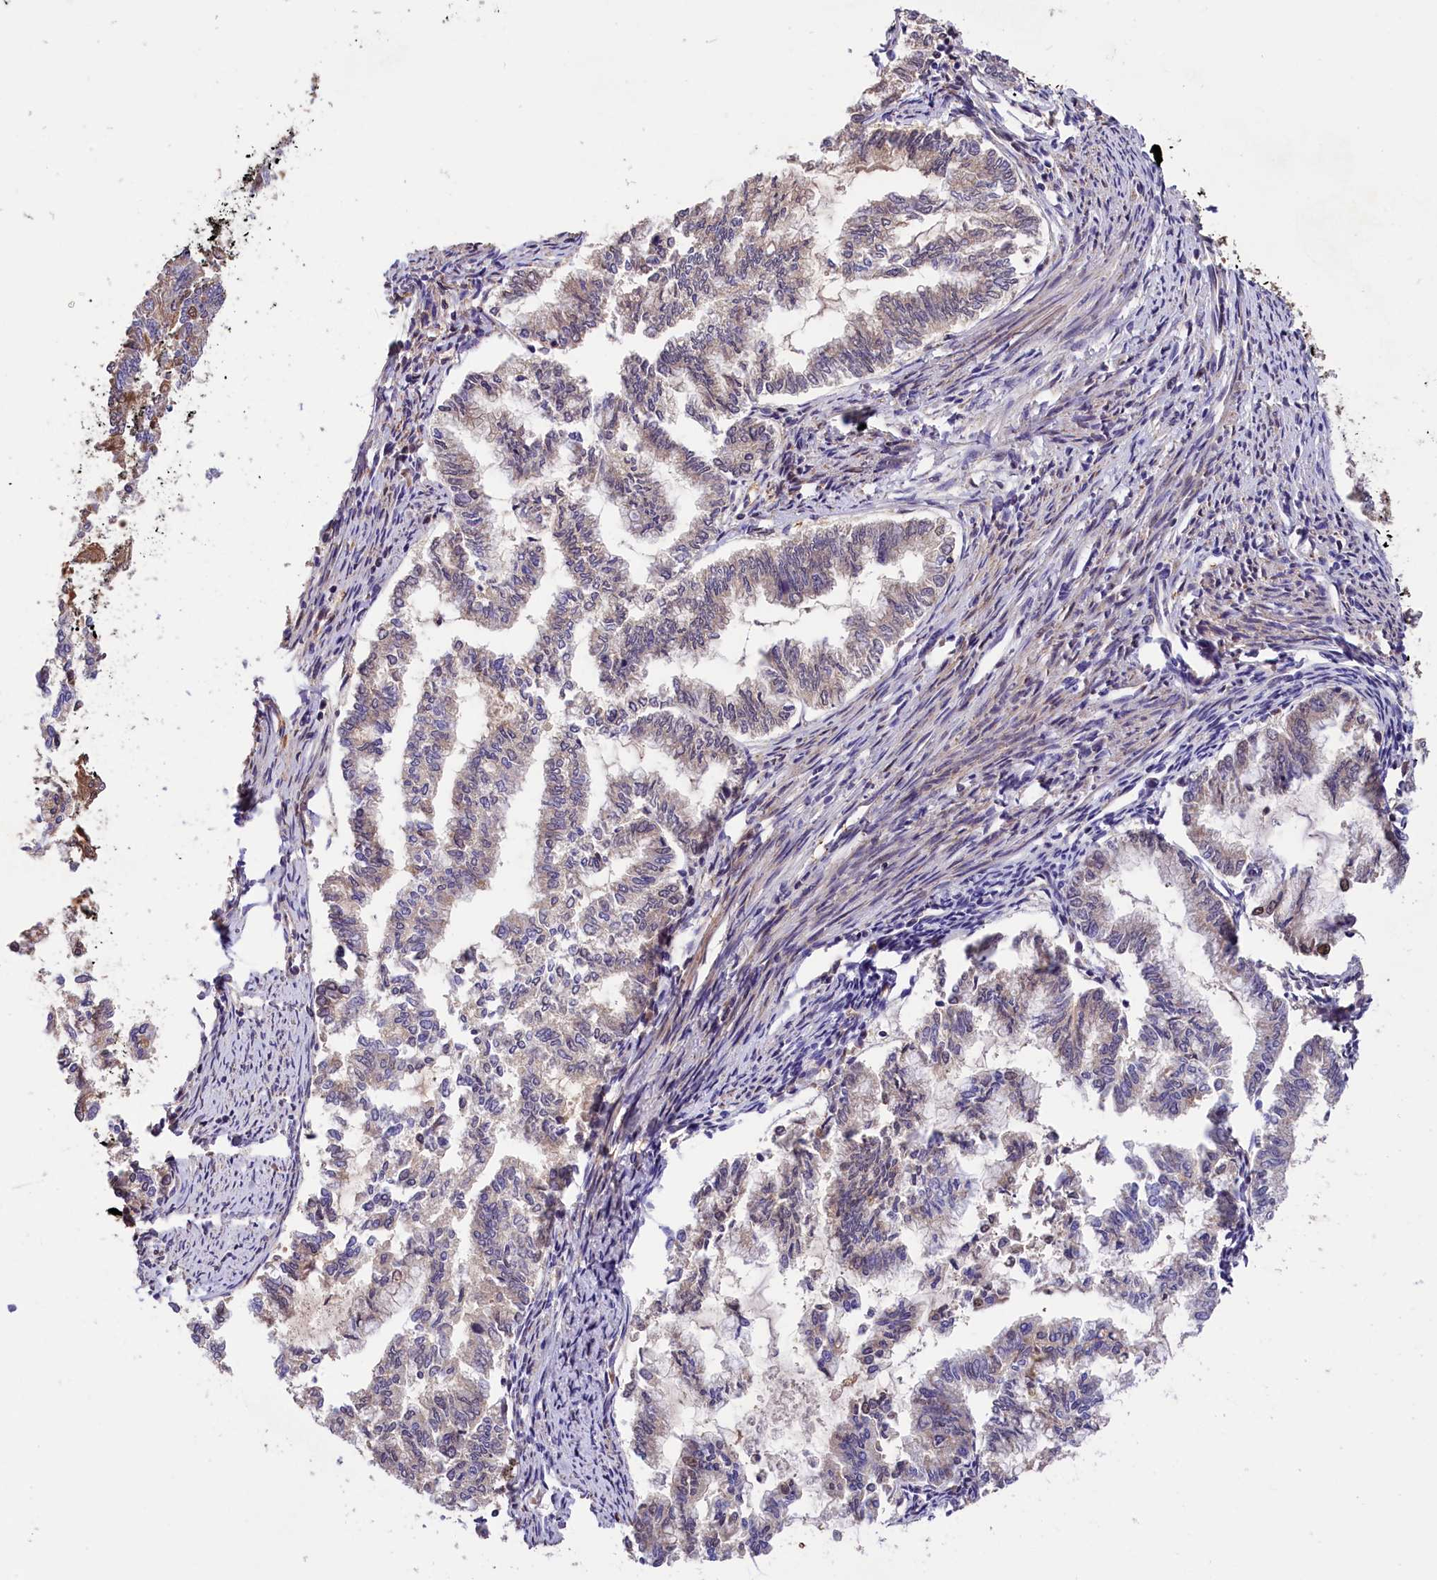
{"staining": {"intensity": "weak", "quantity": "<25%", "location": "cytoplasmic/membranous"}, "tissue": "endometrial cancer", "cell_type": "Tumor cells", "image_type": "cancer", "snomed": [{"axis": "morphology", "description": "Adenocarcinoma, NOS"}, {"axis": "topography", "description": "Endometrium"}], "caption": "Immunohistochemistry histopathology image of neoplastic tissue: adenocarcinoma (endometrial) stained with DAB exhibits no significant protein positivity in tumor cells. (DAB (3,3'-diaminobenzidine) IHC visualized using brightfield microscopy, high magnification).", "gene": "PHAF1", "patient": {"sex": "female", "age": 79}}